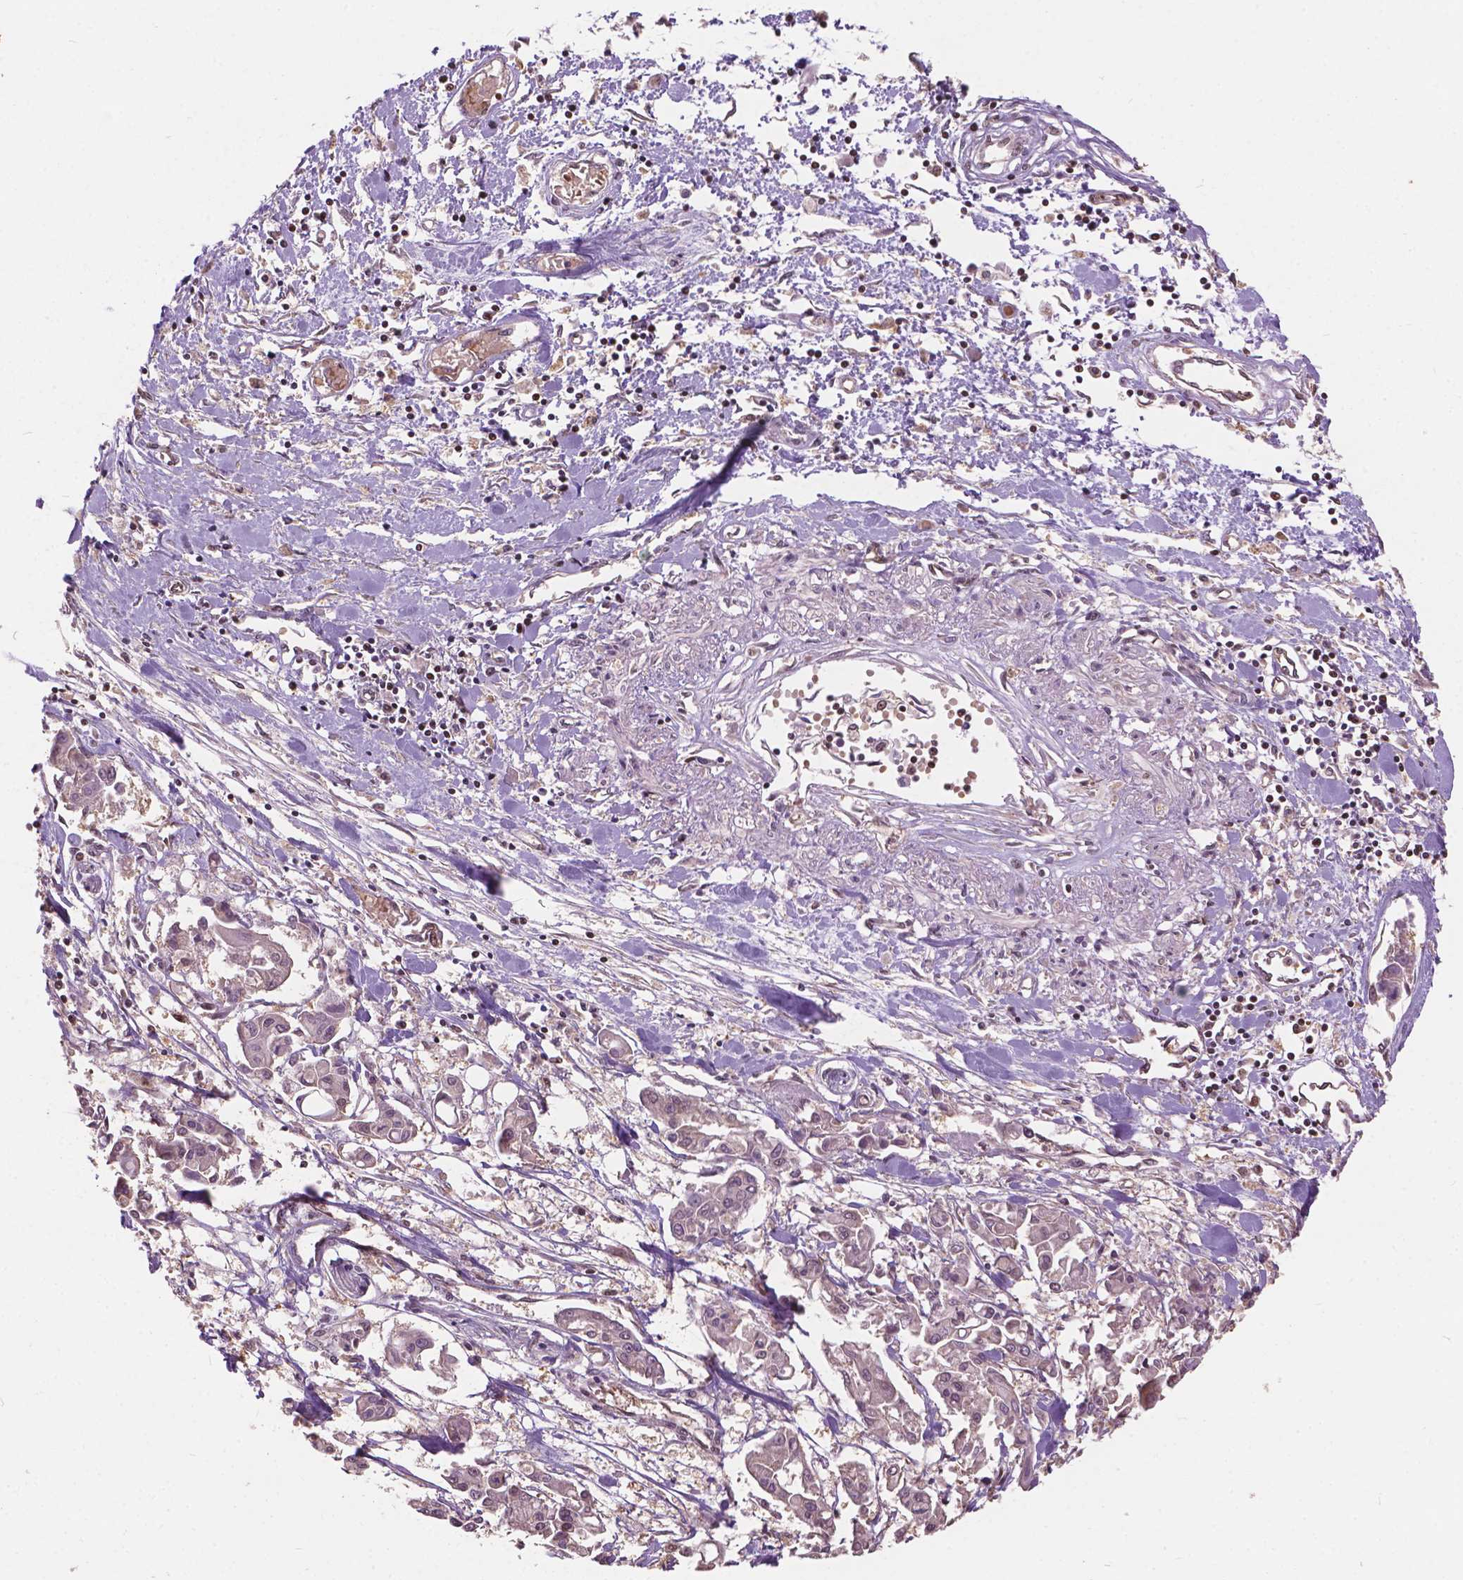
{"staining": {"intensity": "weak", "quantity": "25%-75%", "location": "nuclear"}, "tissue": "pancreatic cancer", "cell_type": "Tumor cells", "image_type": "cancer", "snomed": [{"axis": "morphology", "description": "Adenocarcinoma, NOS"}, {"axis": "topography", "description": "Pancreas"}], "caption": "A brown stain labels weak nuclear expression of a protein in pancreatic cancer tumor cells.", "gene": "ANP32B", "patient": {"sex": "male", "age": 61}}